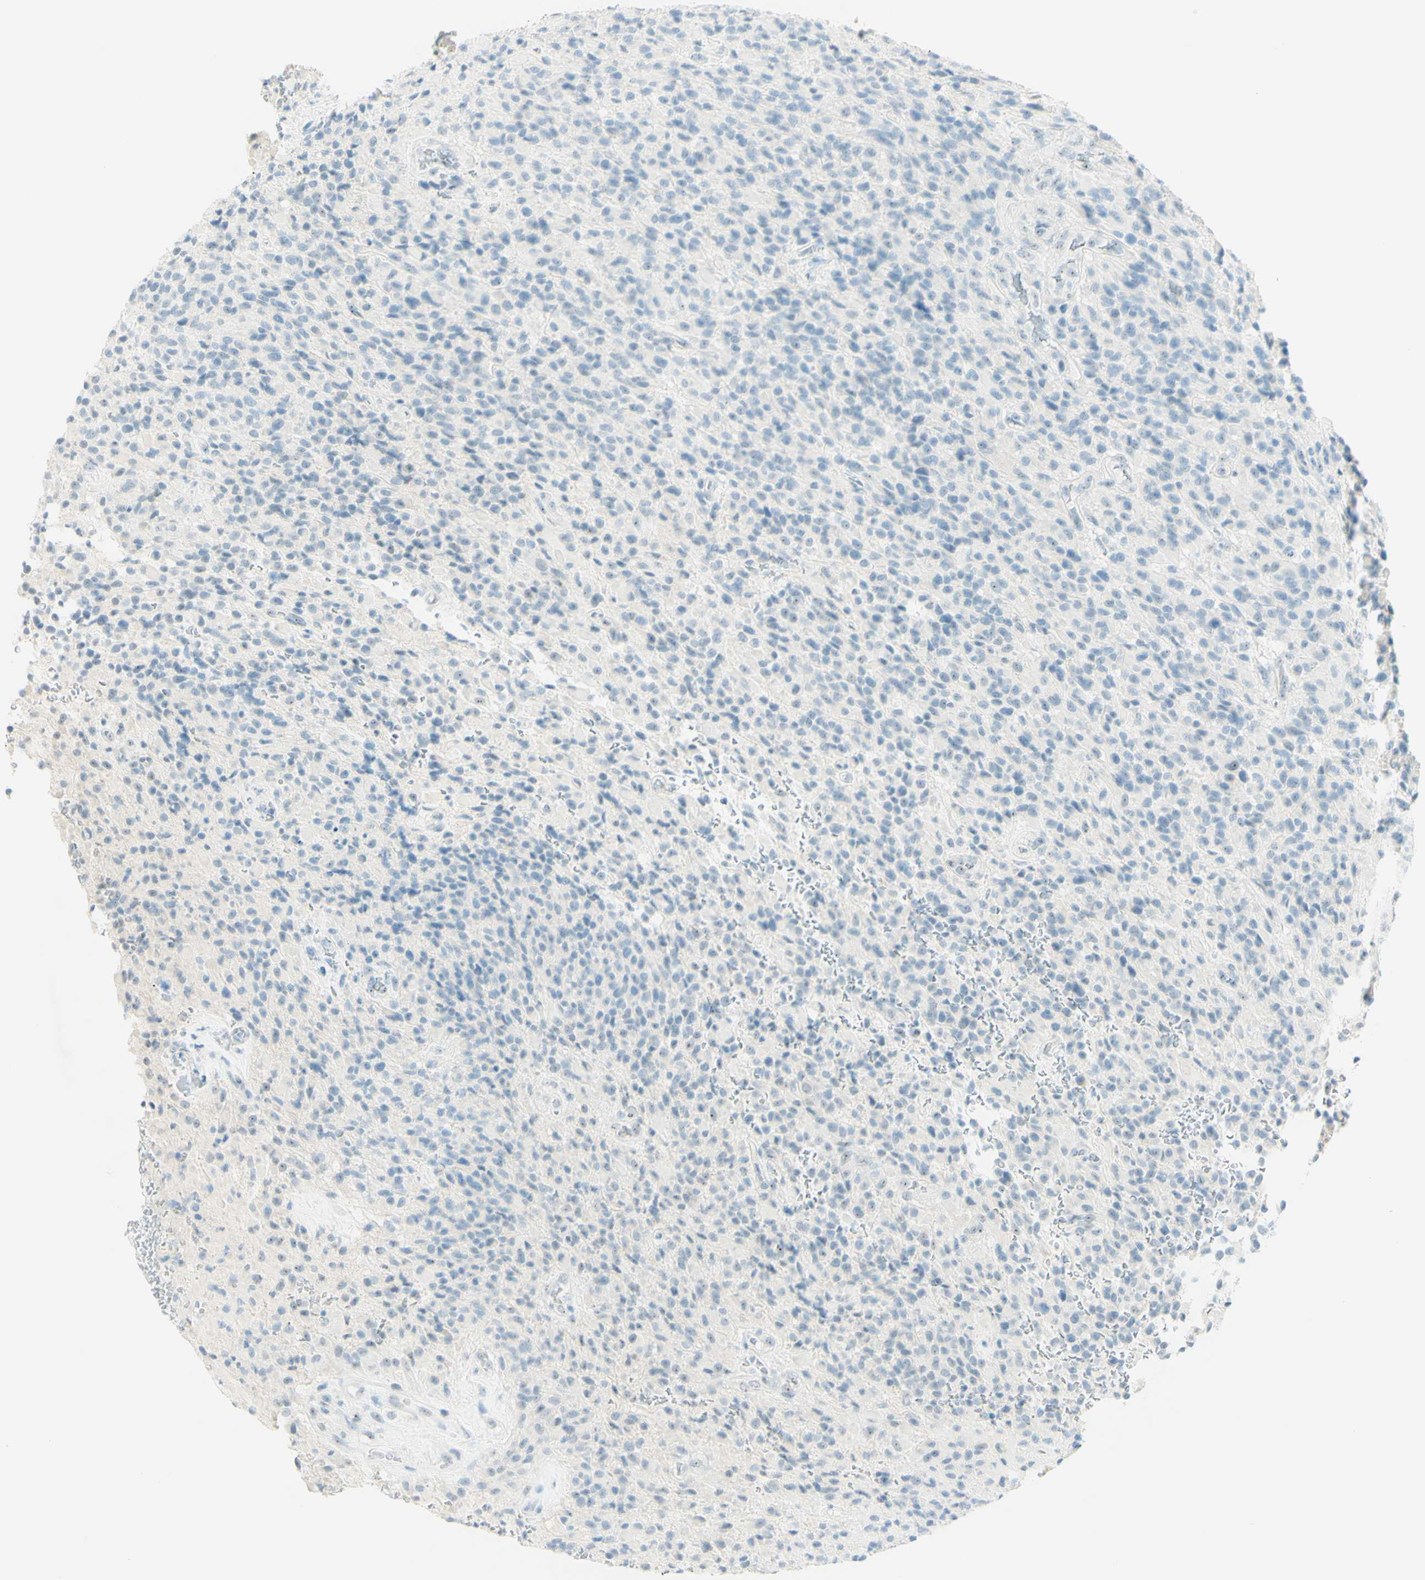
{"staining": {"intensity": "weak", "quantity": "<25%", "location": "nuclear"}, "tissue": "glioma", "cell_type": "Tumor cells", "image_type": "cancer", "snomed": [{"axis": "morphology", "description": "Glioma, malignant, High grade"}, {"axis": "topography", "description": "Brain"}], "caption": "DAB immunohistochemical staining of human malignant glioma (high-grade) reveals no significant positivity in tumor cells. Nuclei are stained in blue.", "gene": "FMR1NB", "patient": {"sex": "male", "age": 71}}